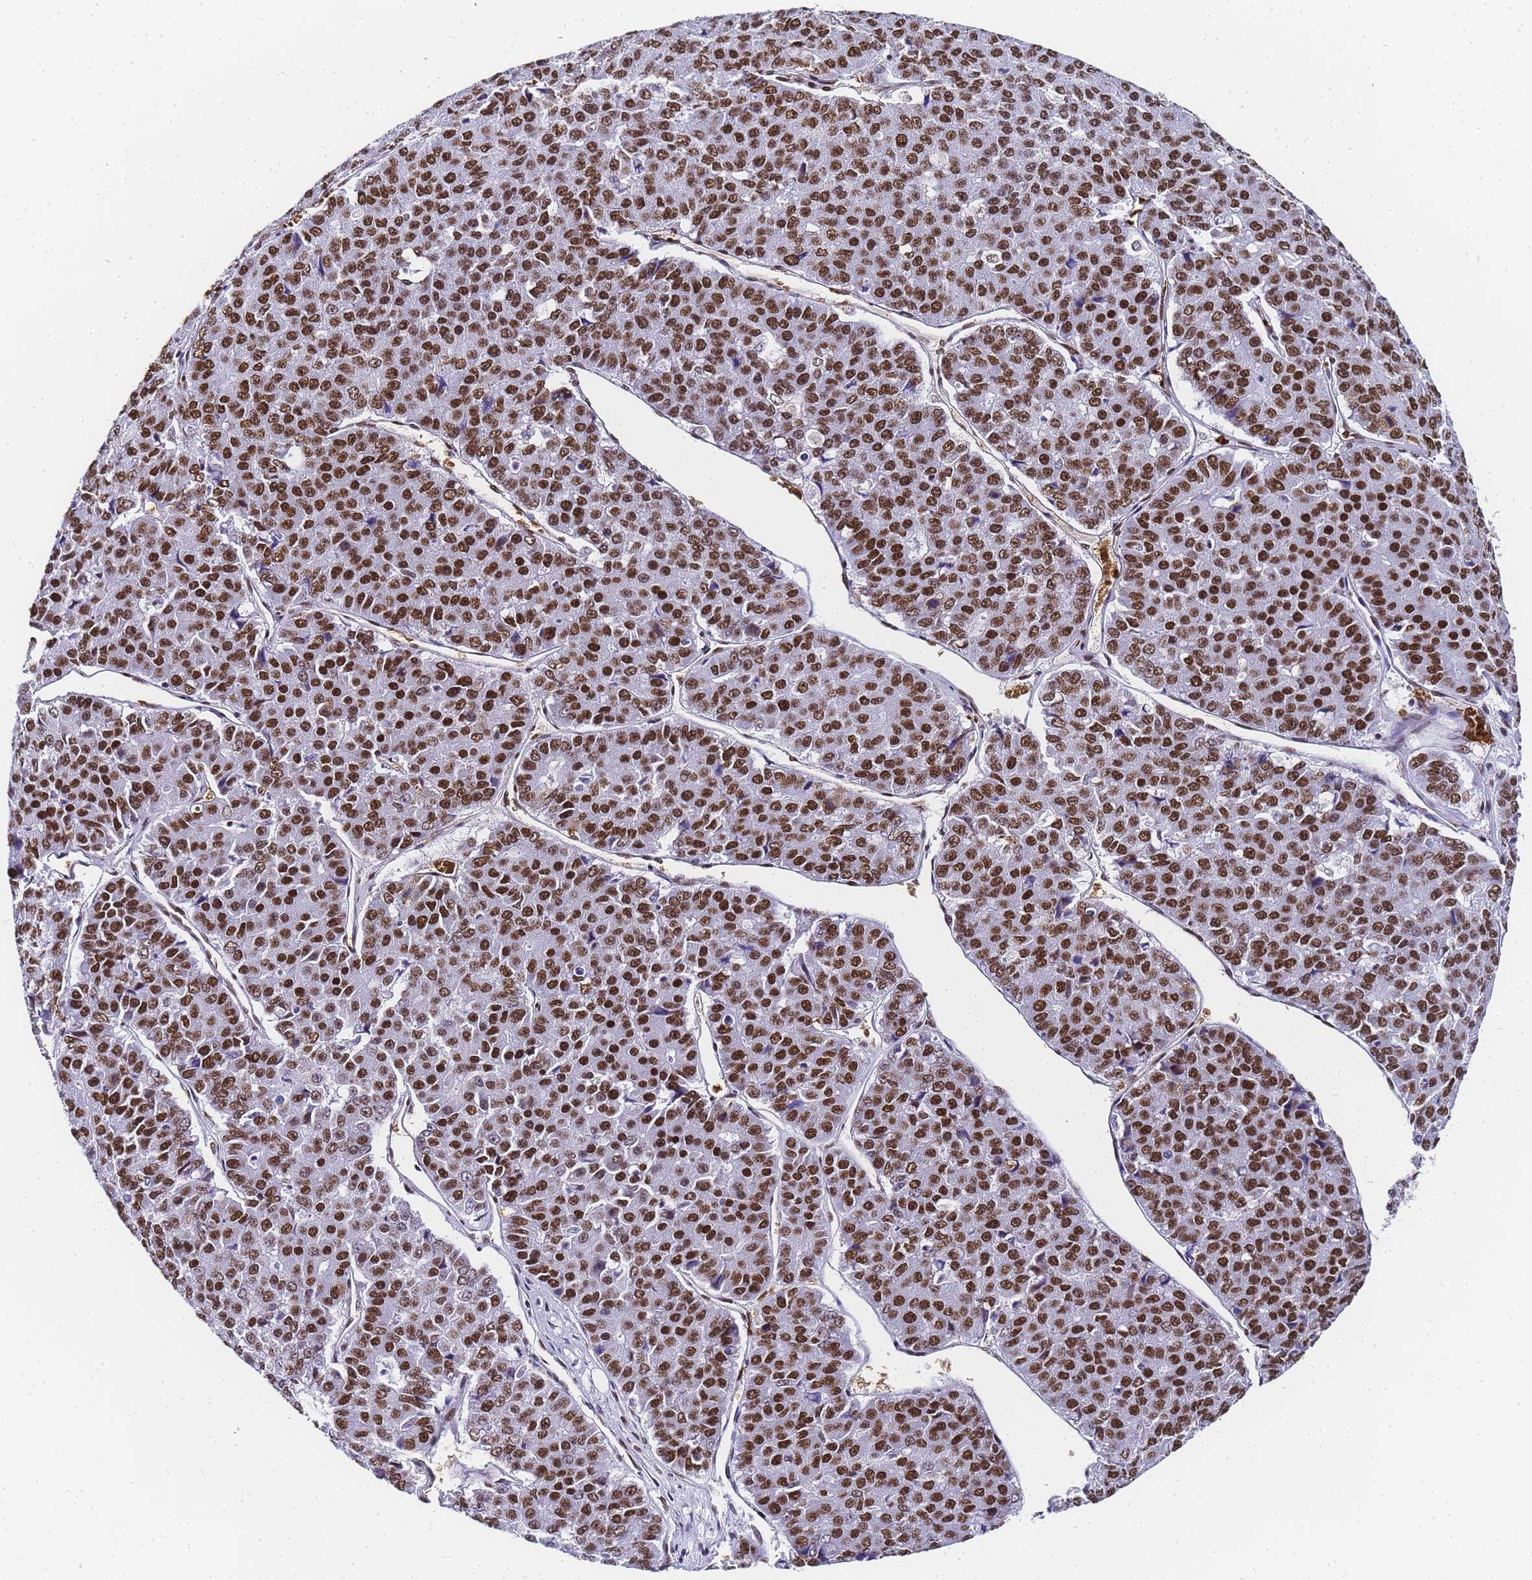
{"staining": {"intensity": "strong", "quantity": "25%-75%", "location": "nuclear"}, "tissue": "pancreatic cancer", "cell_type": "Tumor cells", "image_type": "cancer", "snomed": [{"axis": "morphology", "description": "Adenocarcinoma, NOS"}, {"axis": "topography", "description": "Pancreas"}], "caption": "Human pancreatic cancer (adenocarcinoma) stained with a brown dye exhibits strong nuclear positive staining in about 25%-75% of tumor cells.", "gene": "POLR1A", "patient": {"sex": "male", "age": 50}}